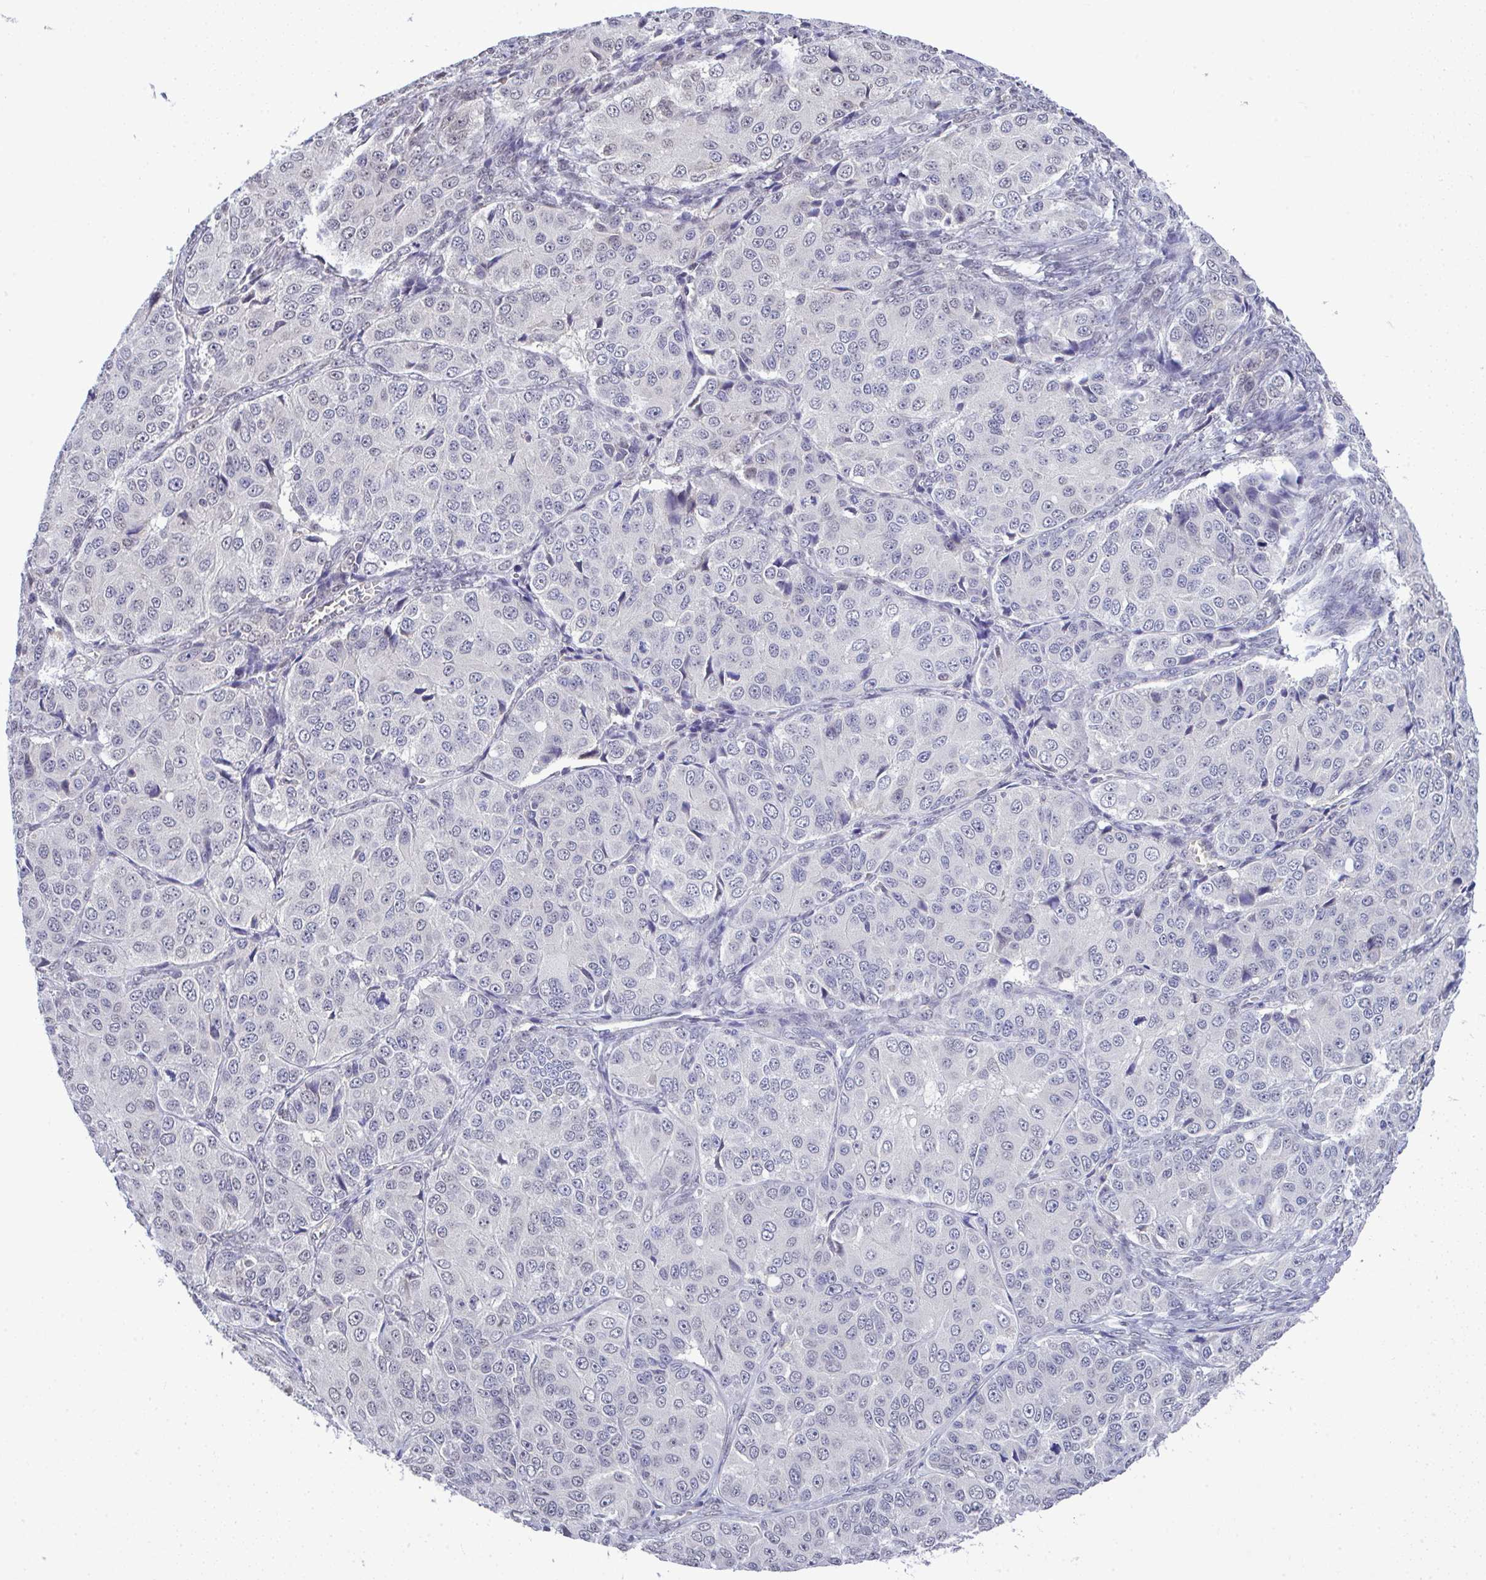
{"staining": {"intensity": "negative", "quantity": "none", "location": "none"}, "tissue": "ovarian cancer", "cell_type": "Tumor cells", "image_type": "cancer", "snomed": [{"axis": "morphology", "description": "Carcinoma, endometroid"}, {"axis": "topography", "description": "Ovary"}], "caption": "Human ovarian endometroid carcinoma stained for a protein using immunohistochemistry (IHC) displays no expression in tumor cells.", "gene": "C9orf64", "patient": {"sex": "female", "age": 51}}